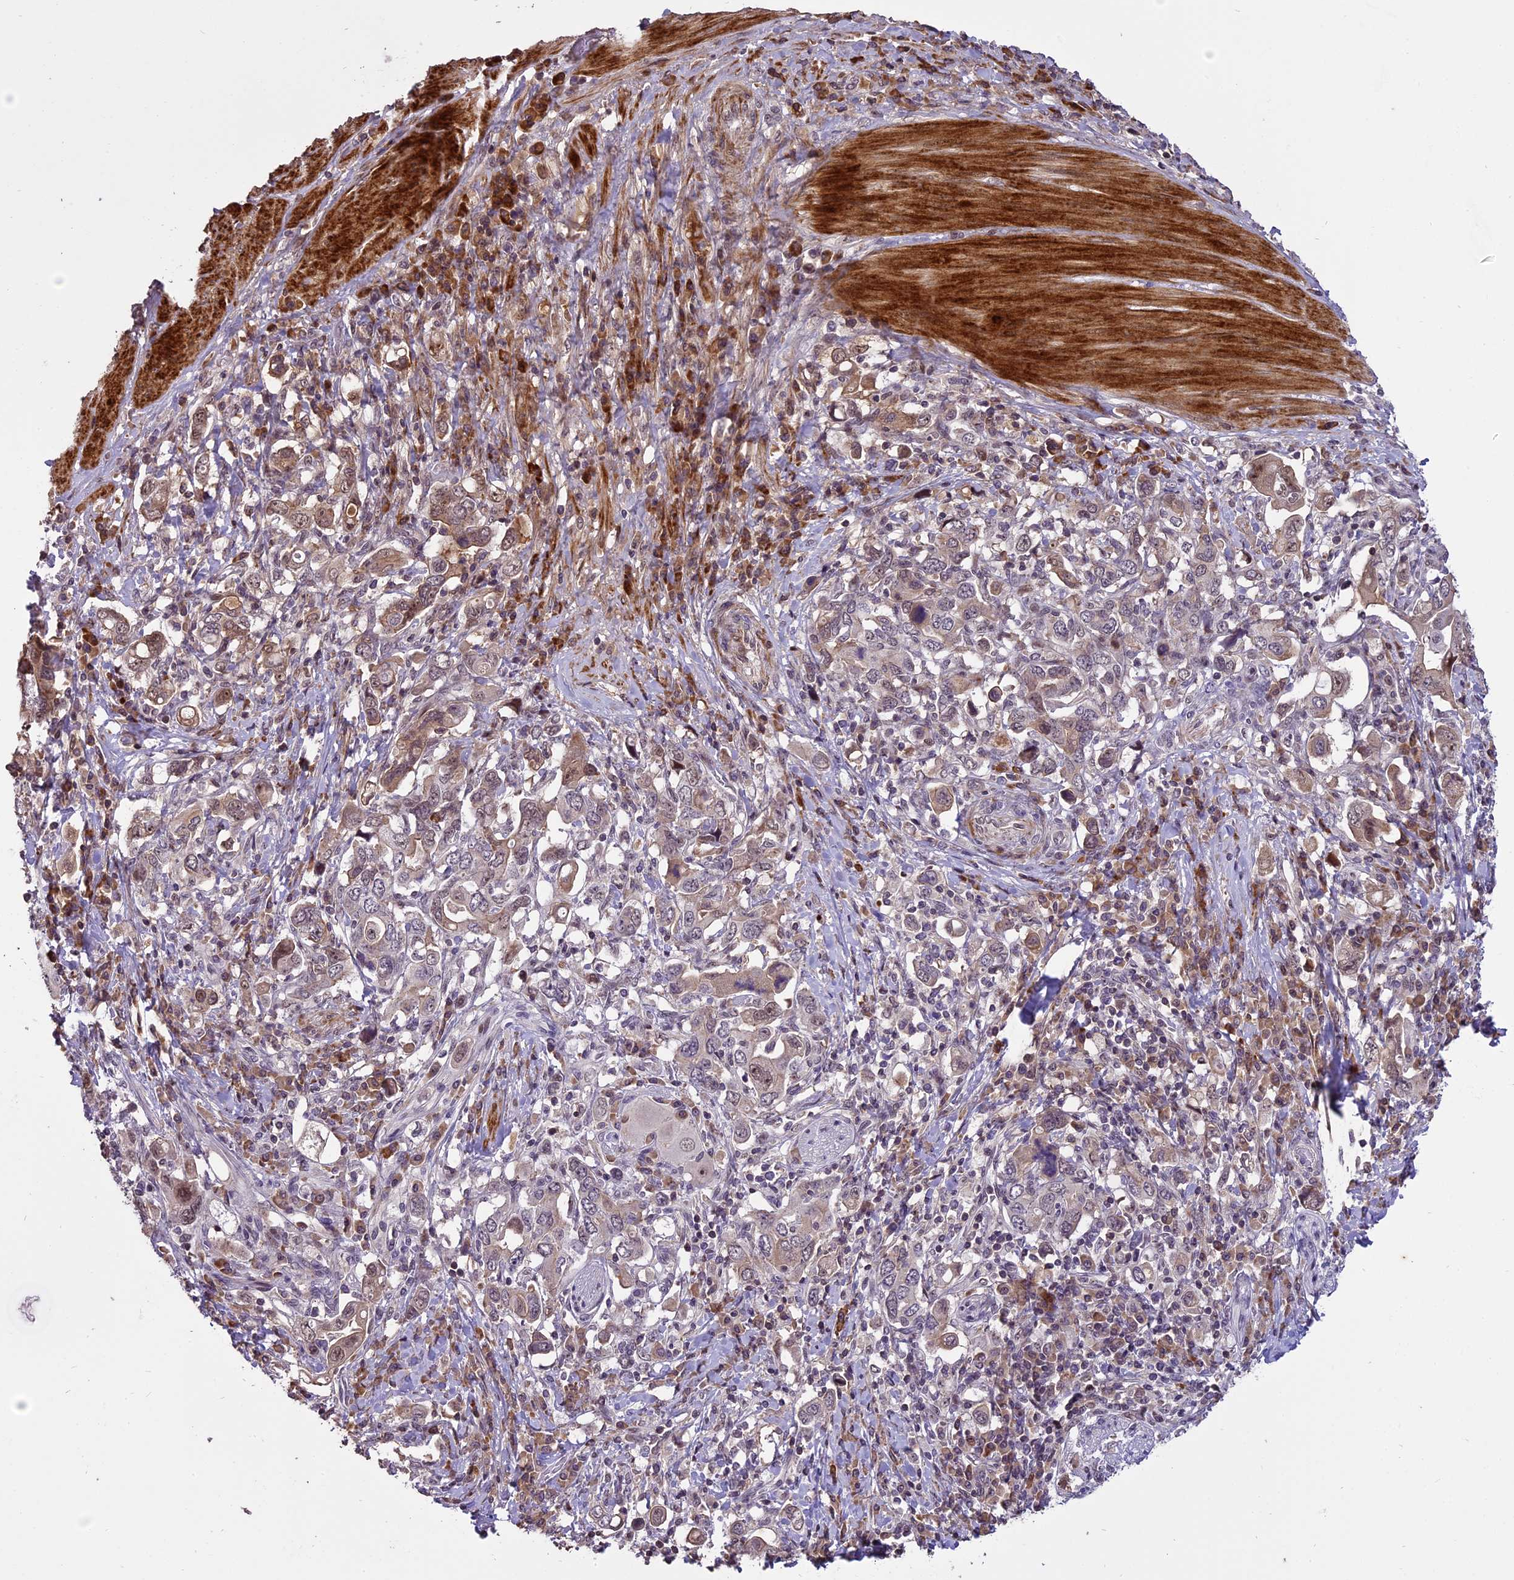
{"staining": {"intensity": "weak", "quantity": "25%-75%", "location": "cytoplasmic/membranous,nuclear"}, "tissue": "stomach cancer", "cell_type": "Tumor cells", "image_type": "cancer", "snomed": [{"axis": "morphology", "description": "Adenocarcinoma, NOS"}, {"axis": "topography", "description": "Stomach, upper"}, {"axis": "topography", "description": "Stomach"}], "caption": "Weak cytoplasmic/membranous and nuclear staining for a protein is identified in approximately 25%-75% of tumor cells of adenocarcinoma (stomach) using immunohistochemistry (IHC).", "gene": "ENHO", "patient": {"sex": "male", "age": 62}}